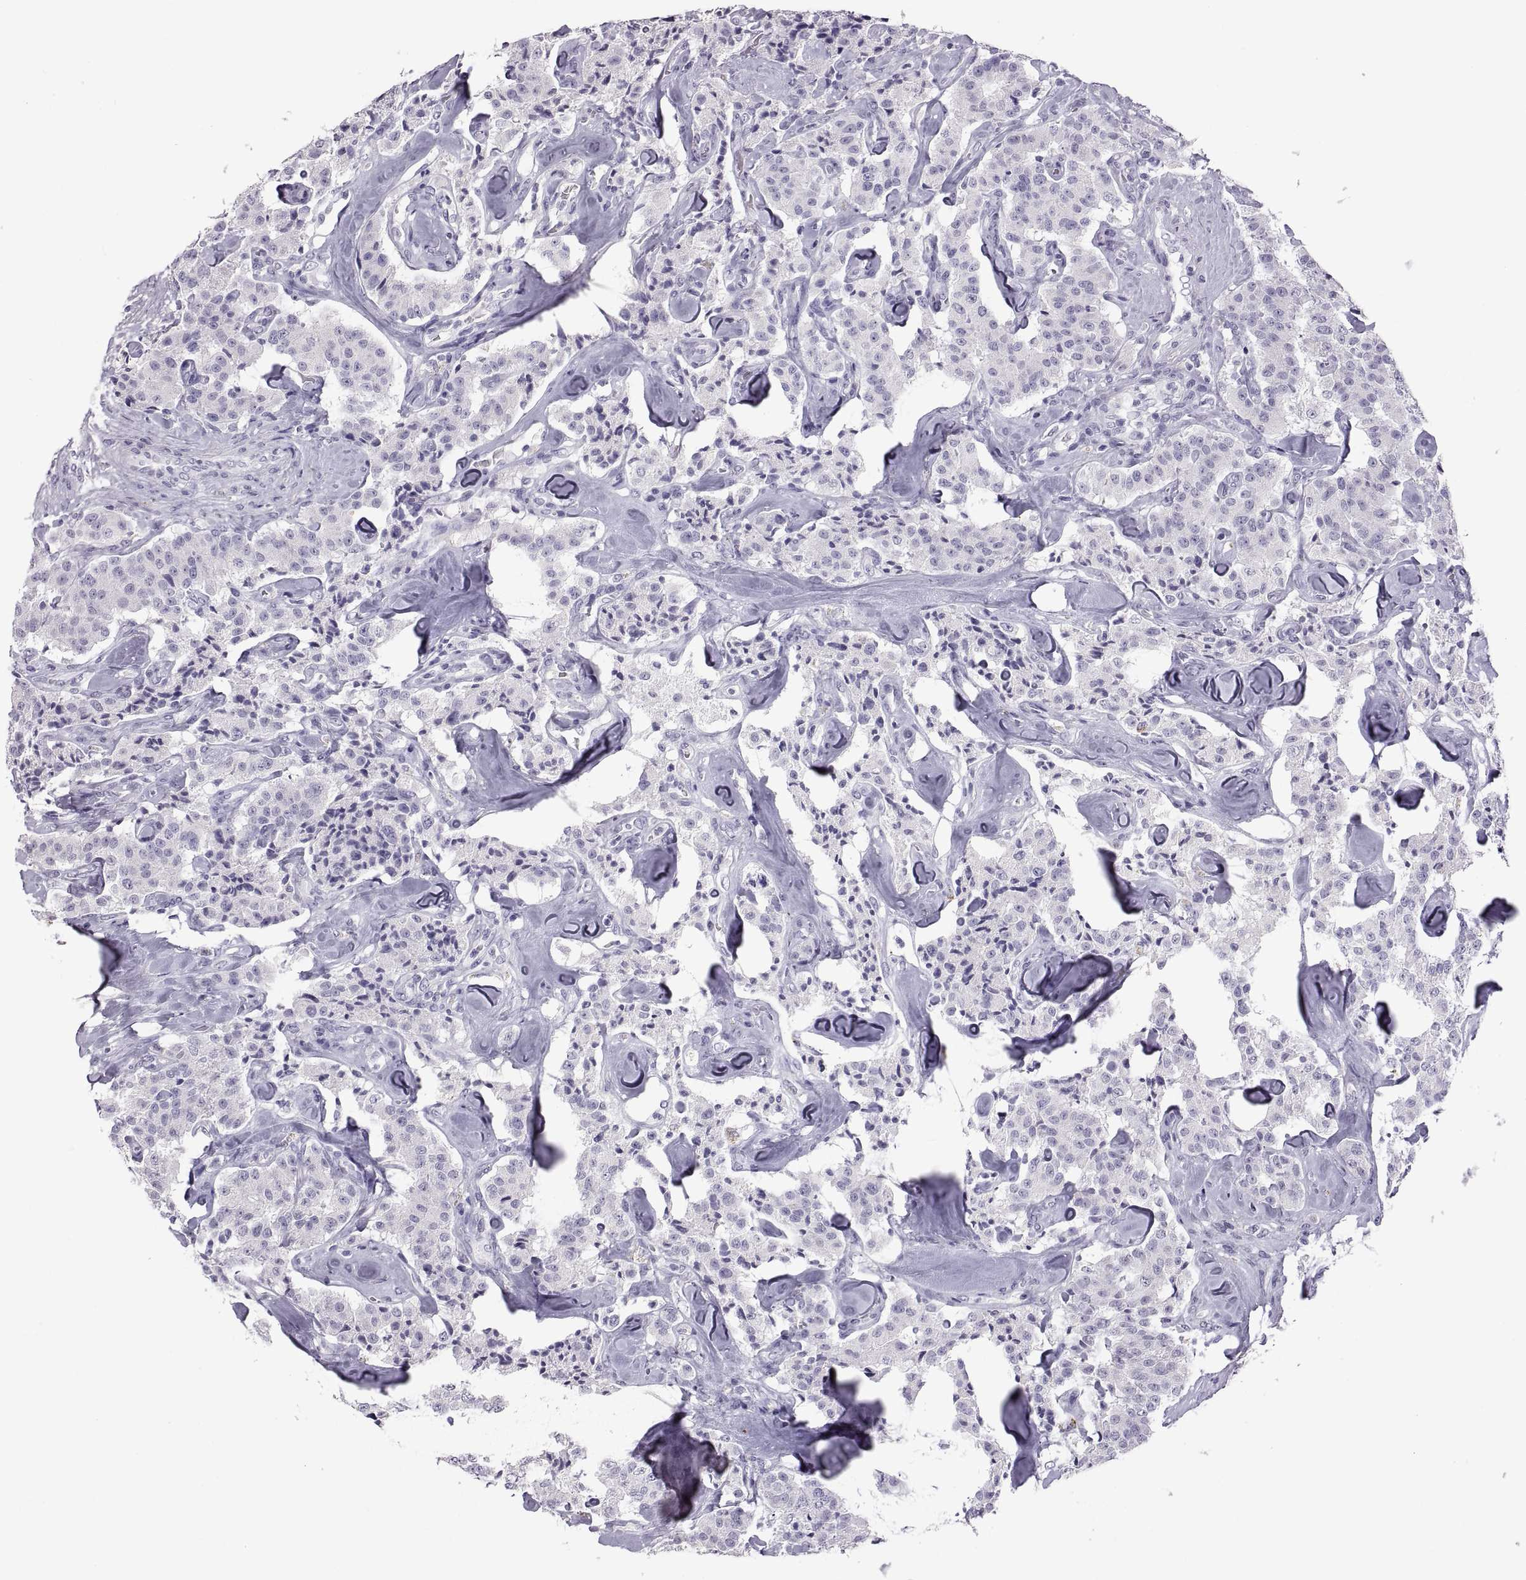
{"staining": {"intensity": "negative", "quantity": "none", "location": "none"}, "tissue": "carcinoid", "cell_type": "Tumor cells", "image_type": "cancer", "snomed": [{"axis": "morphology", "description": "Carcinoid, malignant, NOS"}, {"axis": "topography", "description": "Pancreas"}], "caption": "Immunohistochemical staining of human carcinoid (malignant) demonstrates no significant positivity in tumor cells.", "gene": "RDM1", "patient": {"sex": "male", "age": 41}}